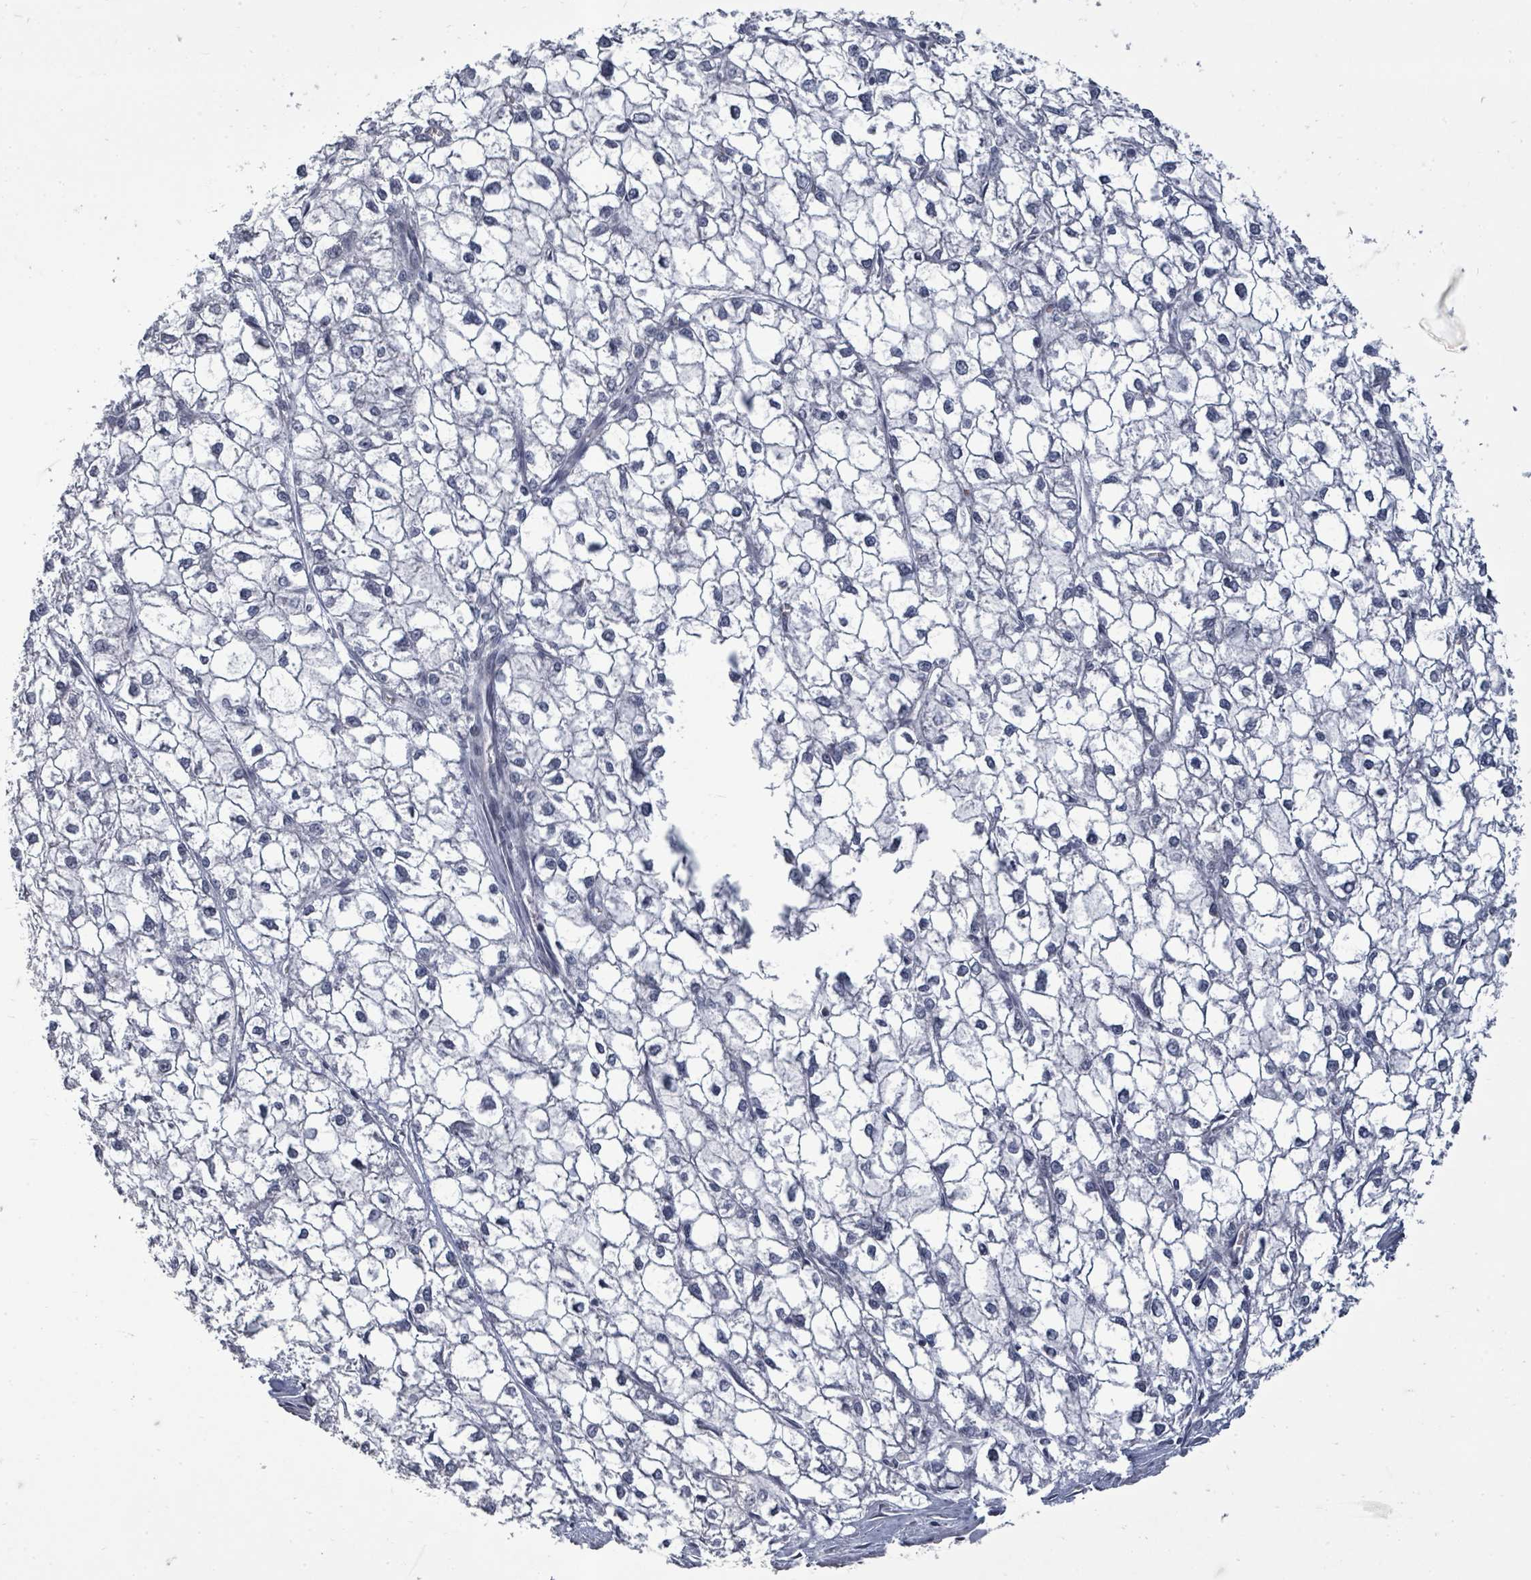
{"staining": {"intensity": "negative", "quantity": "none", "location": "none"}, "tissue": "liver cancer", "cell_type": "Tumor cells", "image_type": "cancer", "snomed": [{"axis": "morphology", "description": "Carcinoma, Hepatocellular, NOS"}, {"axis": "topography", "description": "Liver"}], "caption": "This is an immunohistochemistry histopathology image of liver hepatocellular carcinoma. There is no staining in tumor cells.", "gene": "PTPN20", "patient": {"sex": "female", "age": 43}}